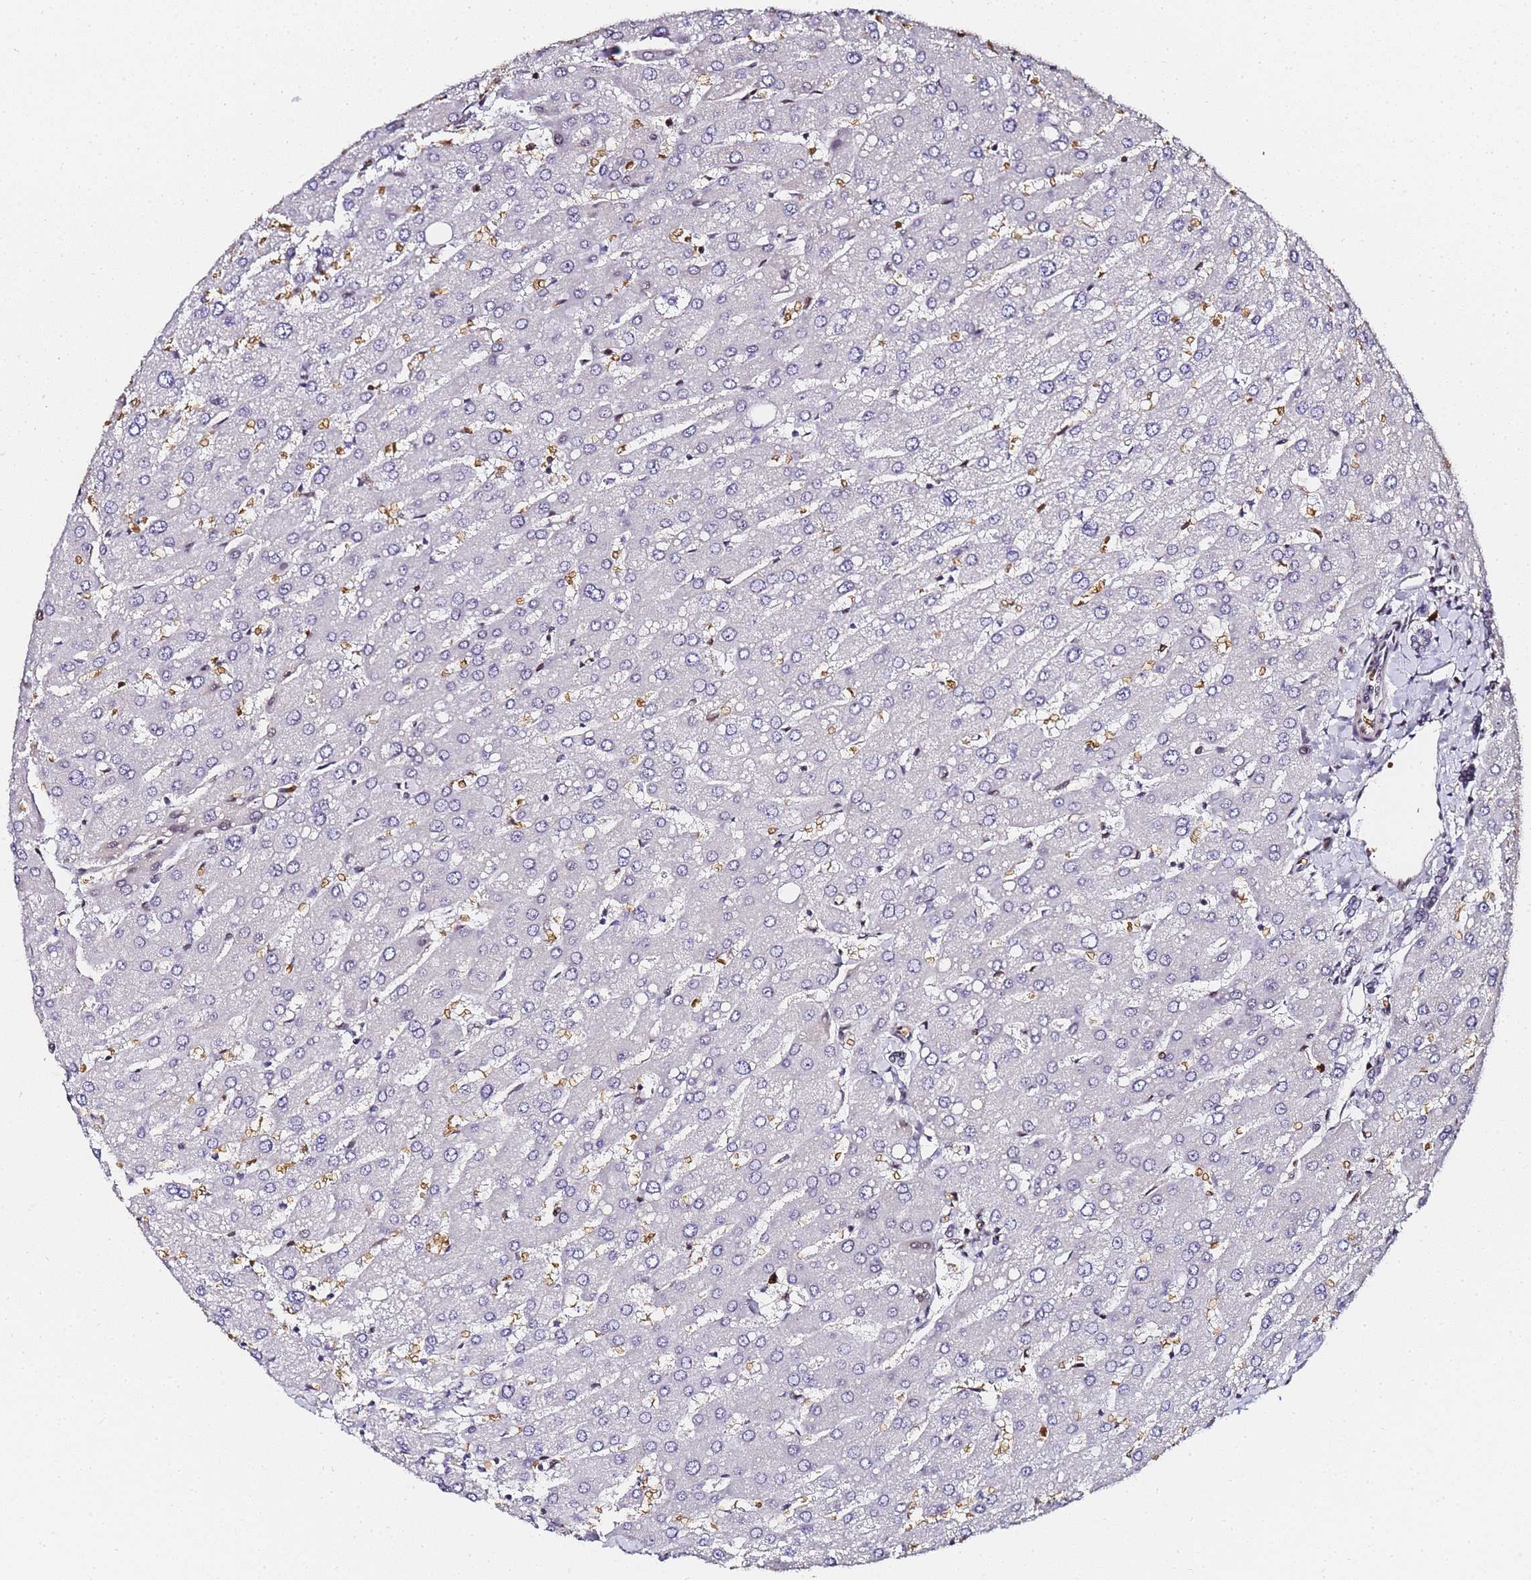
{"staining": {"intensity": "negative", "quantity": "none", "location": "none"}, "tissue": "liver", "cell_type": "Cholangiocytes", "image_type": "normal", "snomed": [{"axis": "morphology", "description": "Normal tissue, NOS"}, {"axis": "topography", "description": "Liver"}], "caption": "Liver stained for a protein using immunohistochemistry (IHC) displays no staining cholangiocytes.", "gene": "POLR1A", "patient": {"sex": "male", "age": 55}}